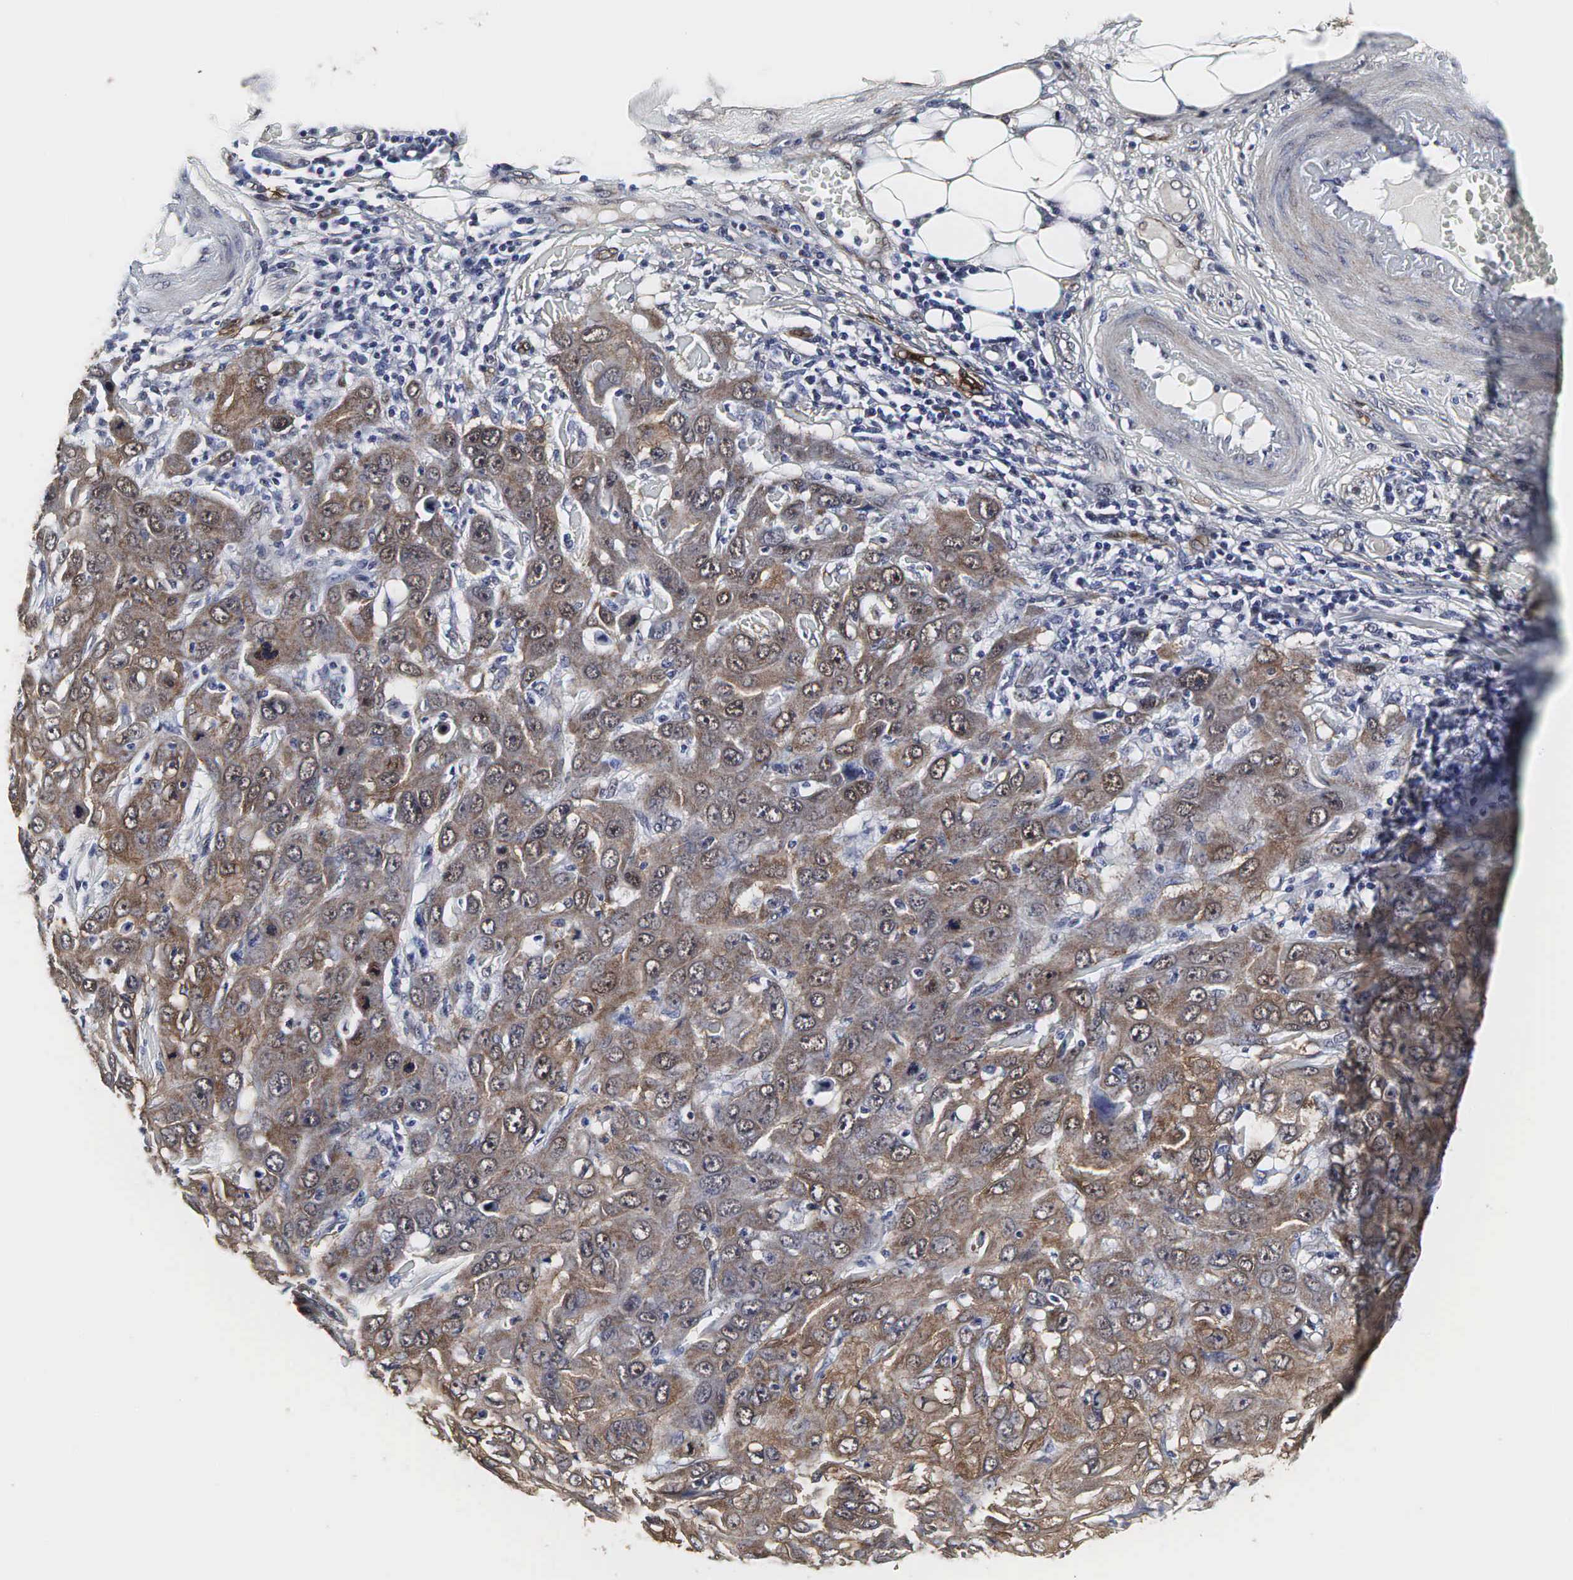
{"staining": {"intensity": "moderate", "quantity": ">75%", "location": "cytoplasmic/membranous"}, "tissue": "skin cancer", "cell_type": "Tumor cells", "image_type": "cancer", "snomed": [{"axis": "morphology", "description": "Squamous cell carcinoma, NOS"}, {"axis": "topography", "description": "Skin"}], "caption": "Skin squamous cell carcinoma was stained to show a protein in brown. There is medium levels of moderate cytoplasmic/membranous positivity in about >75% of tumor cells.", "gene": "SPIN1", "patient": {"sex": "male", "age": 84}}